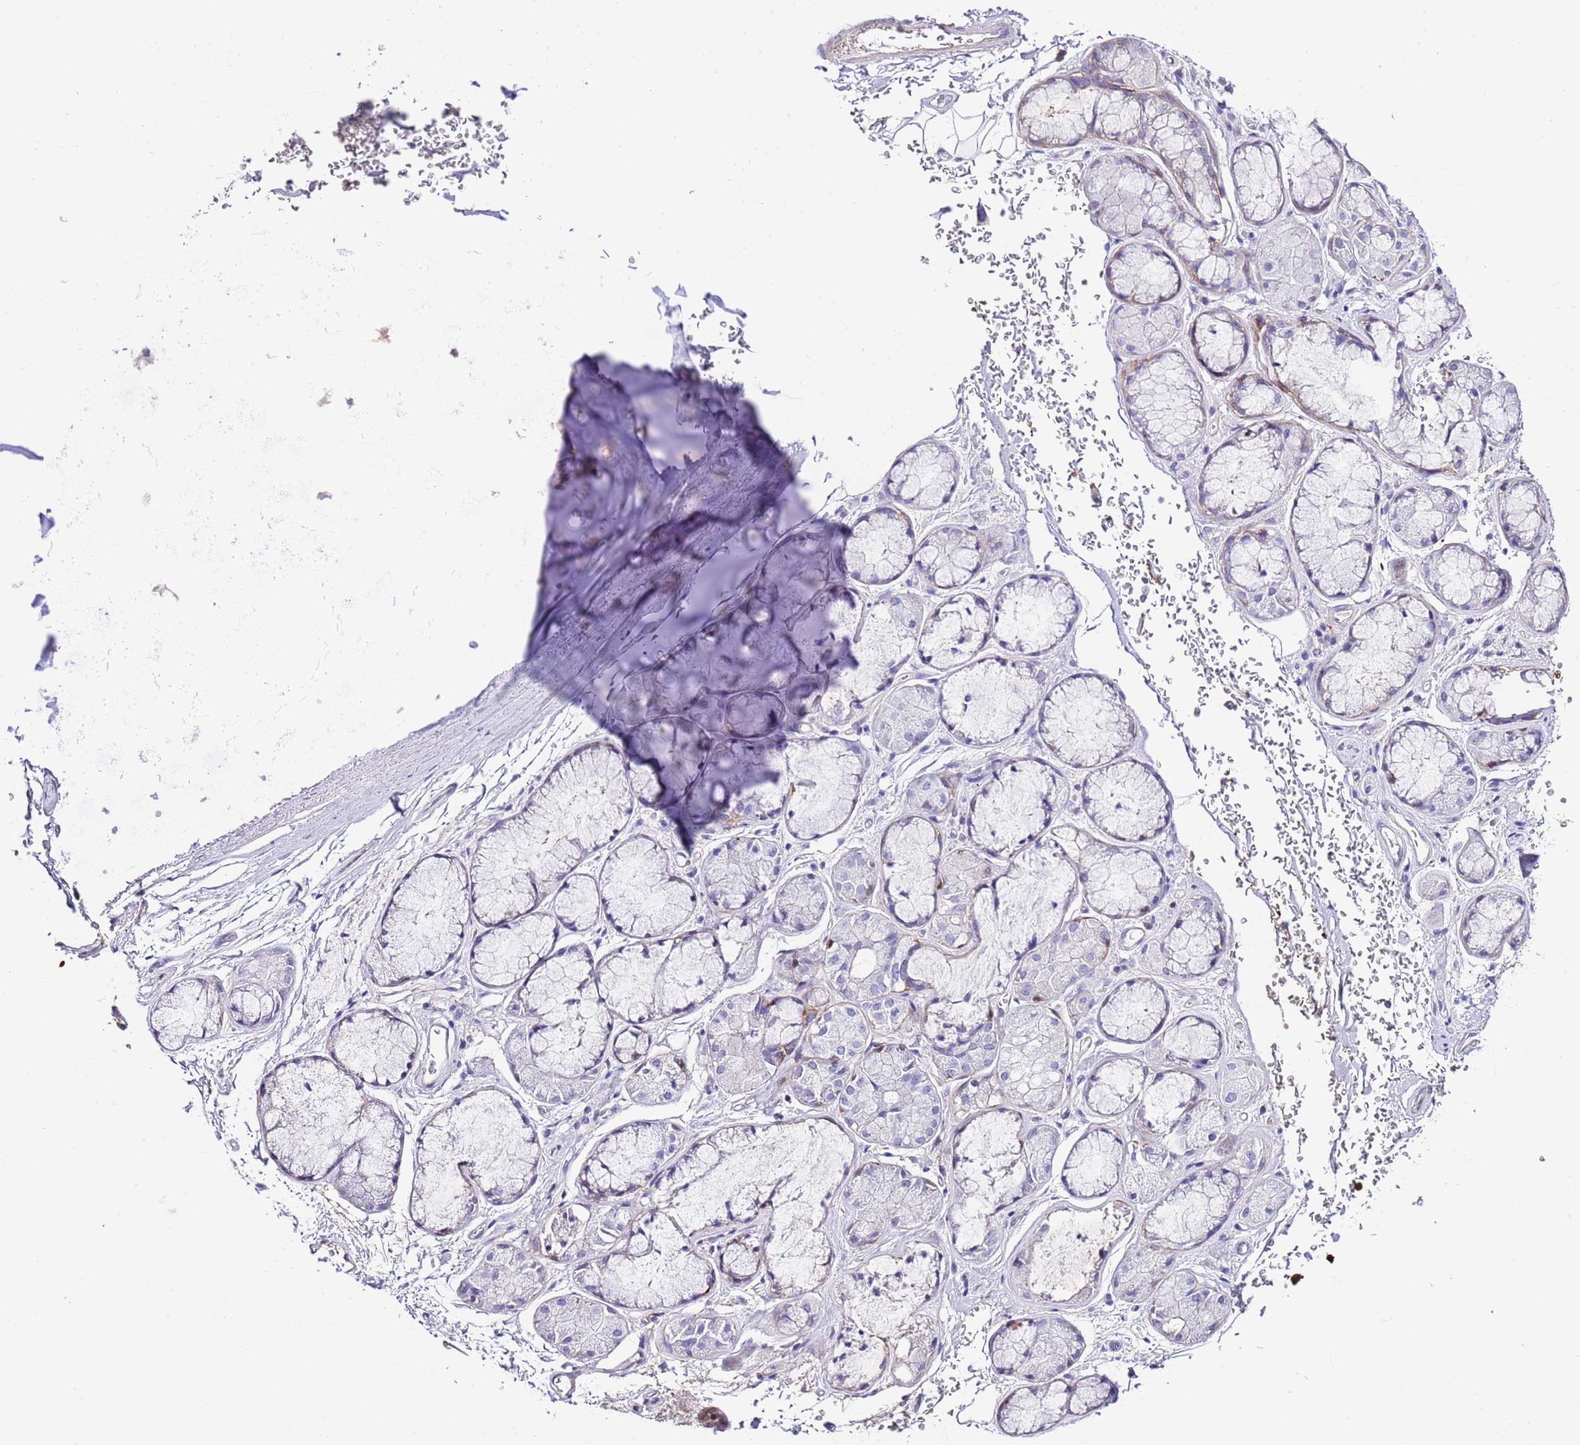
{"staining": {"intensity": "negative", "quantity": "none", "location": "none"}, "tissue": "adipose tissue", "cell_type": "Adipocytes", "image_type": "normal", "snomed": [{"axis": "morphology", "description": "Normal tissue, NOS"}, {"axis": "topography", "description": "Cartilage tissue"}], "caption": "A high-resolution image shows immunohistochemistry (IHC) staining of unremarkable adipose tissue, which demonstrates no significant staining in adipocytes. (Stains: DAB (3,3'-diaminobenzidine) immunohistochemistry (IHC) with hematoxylin counter stain, Microscopy: brightfield microscopy at high magnification).", "gene": "ALDH3A1", "patient": {"sex": "male", "age": 73}}